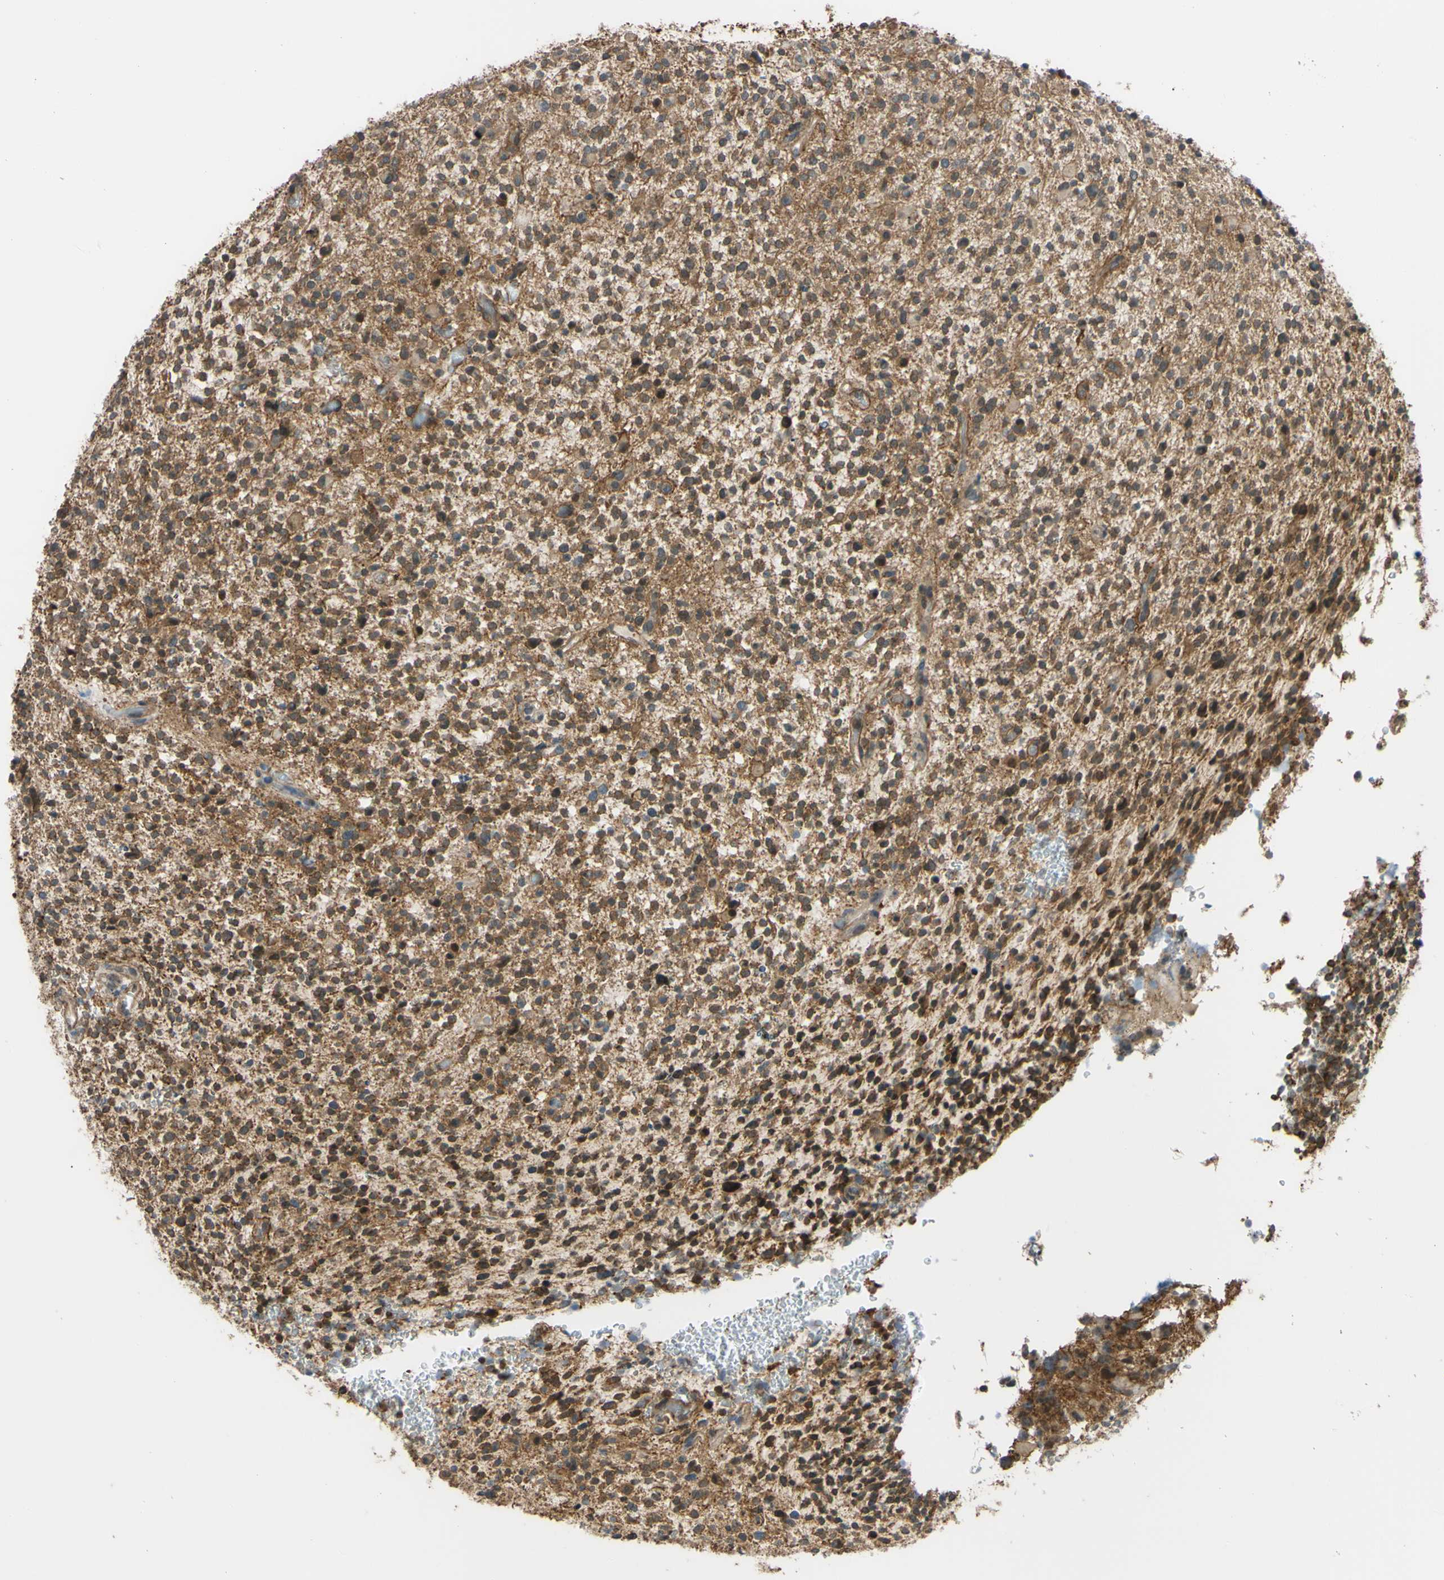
{"staining": {"intensity": "moderate", "quantity": ">75%", "location": "cytoplasmic/membranous"}, "tissue": "glioma", "cell_type": "Tumor cells", "image_type": "cancer", "snomed": [{"axis": "morphology", "description": "Glioma, malignant, High grade"}, {"axis": "topography", "description": "Brain"}], "caption": "A high-resolution image shows immunohistochemistry (IHC) staining of glioma, which exhibits moderate cytoplasmic/membranous expression in approximately >75% of tumor cells.", "gene": "ADD3", "patient": {"sex": "male", "age": 48}}